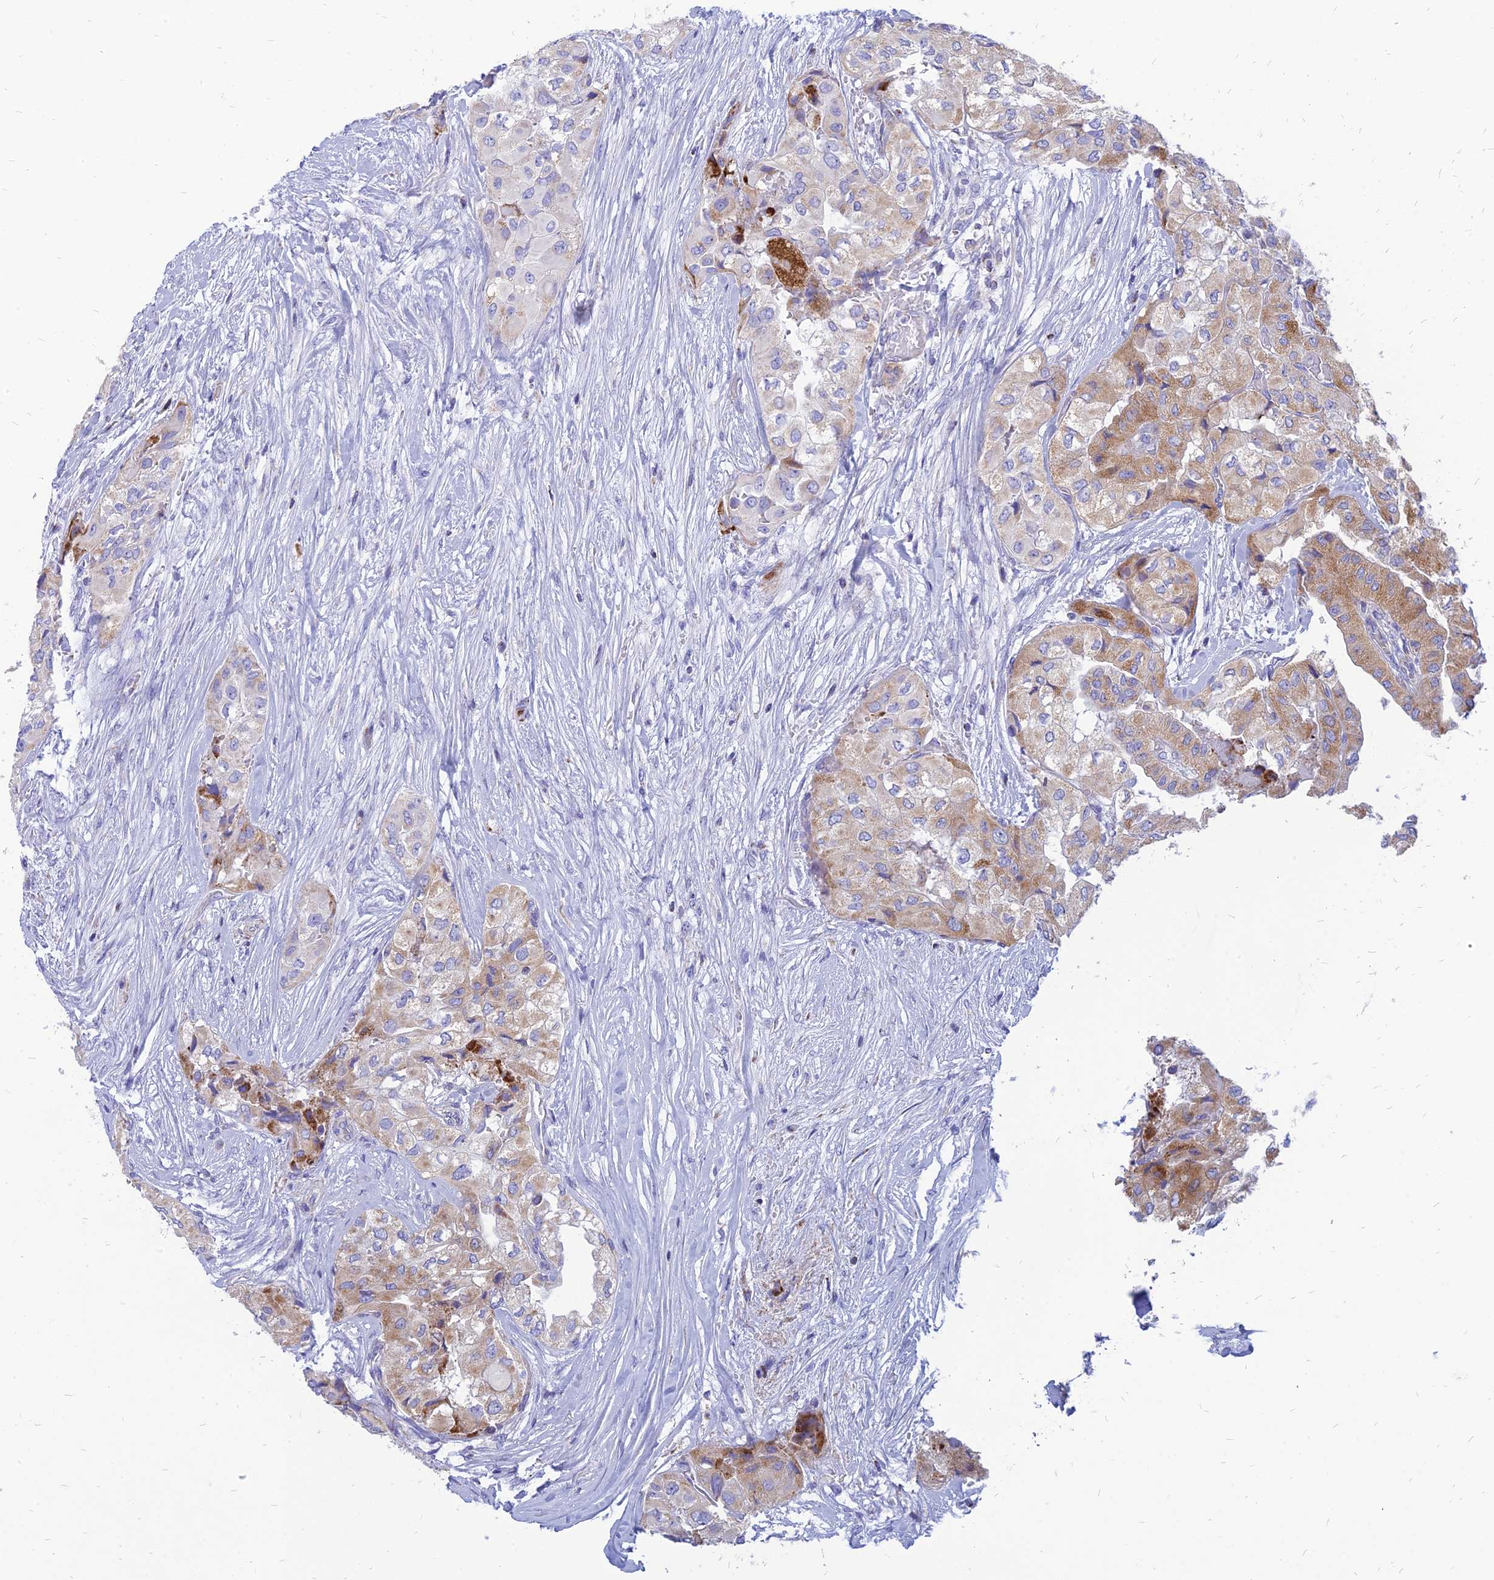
{"staining": {"intensity": "moderate", "quantity": "25%-75%", "location": "cytoplasmic/membranous"}, "tissue": "thyroid cancer", "cell_type": "Tumor cells", "image_type": "cancer", "snomed": [{"axis": "morphology", "description": "Papillary adenocarcinoma, NOS"}, {"axis": "topography", "description": "Thyroid gland"}], "caption": "A micrograph of human thyroid cancer (papillary adenocarcinoma) stained for a protein demonstrates moderate cytoplasmic/membranous brown staining in tumor cells.", "gene": "PACC1", "patient": {"sex": "female", "age": 59}}